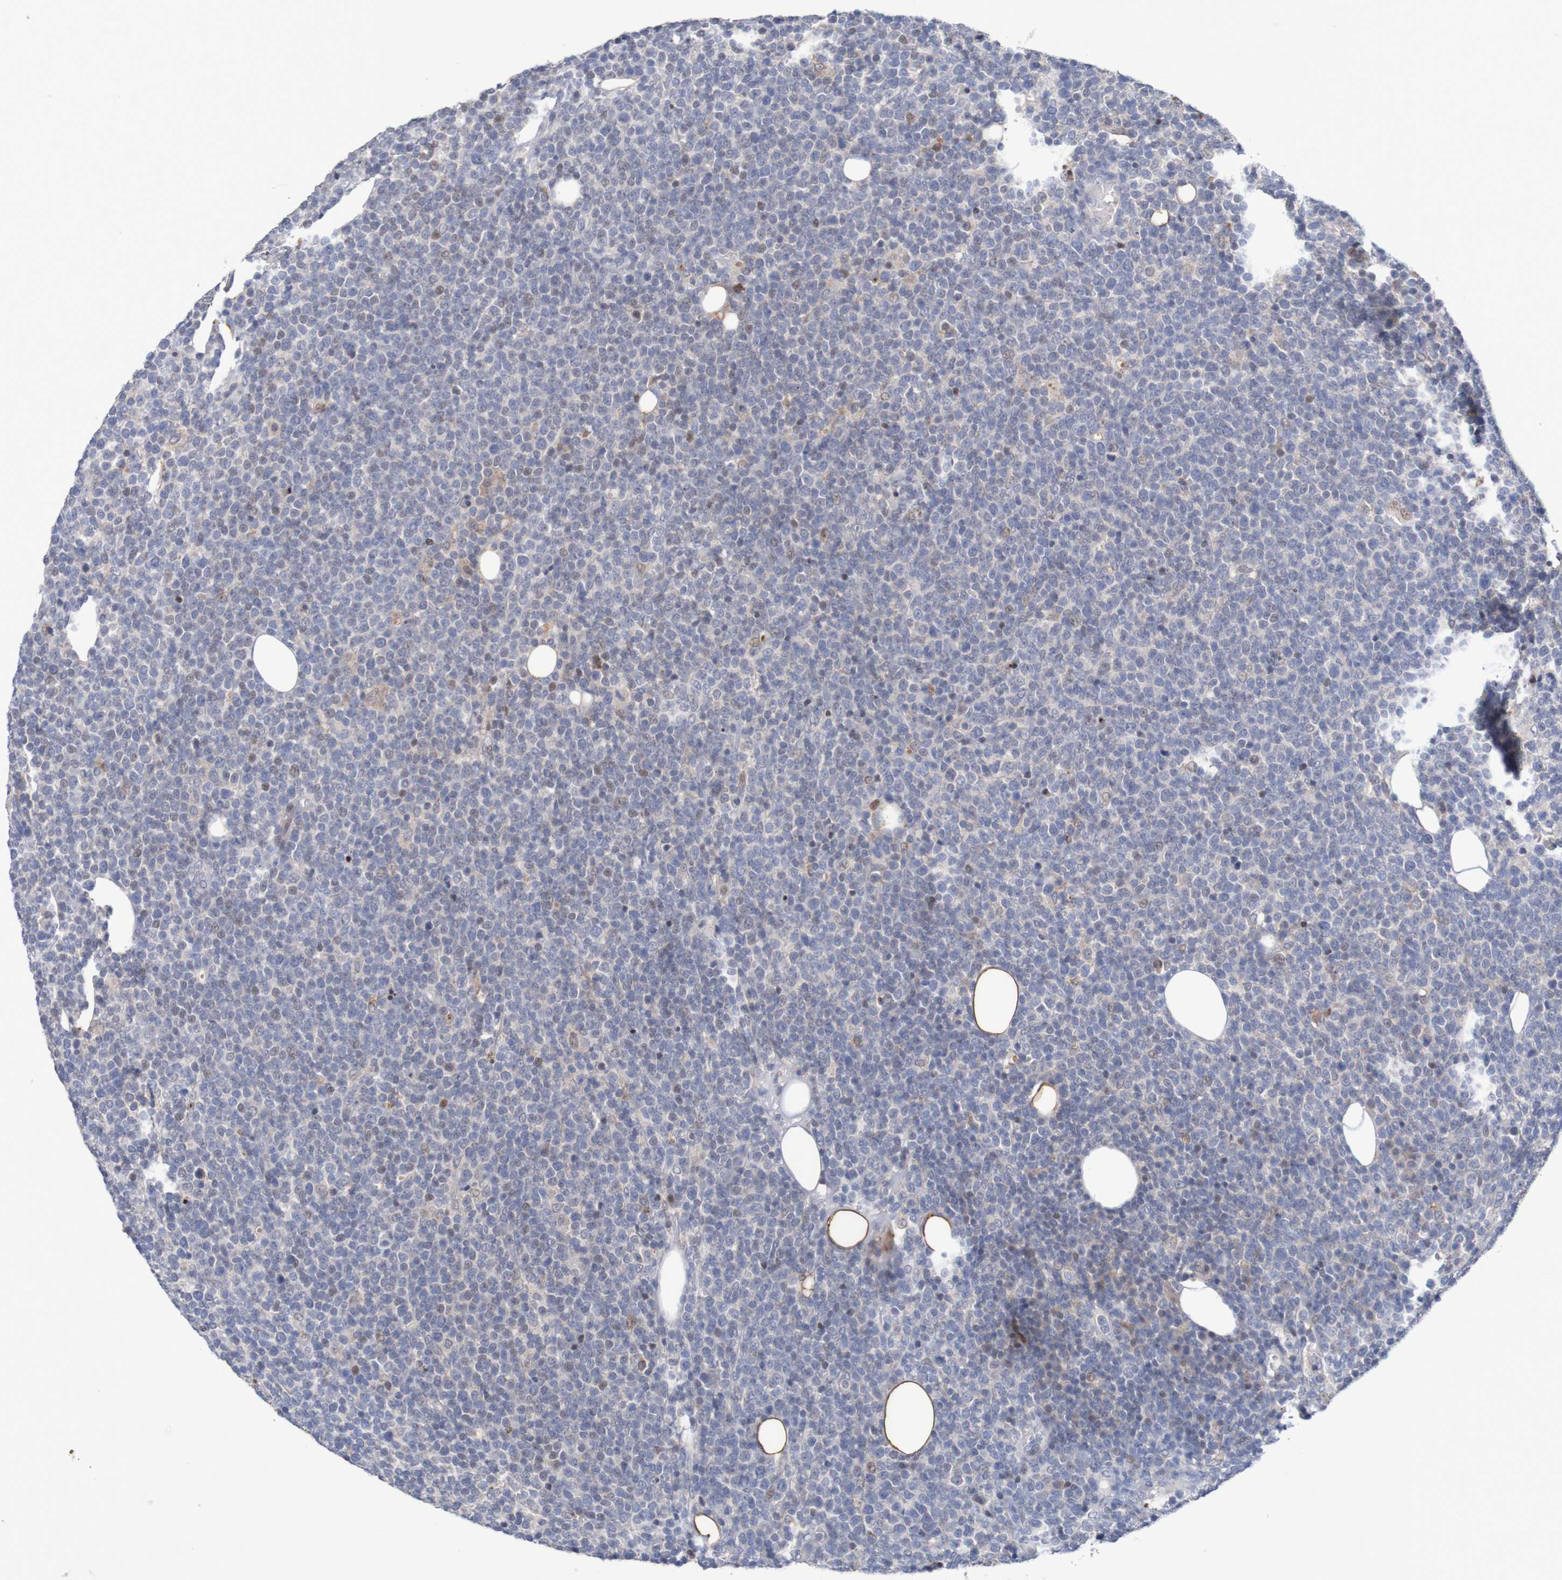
{"staining": {"intensity": "weak", "quantity": "<25%", "location": "nuclear"}, "tissue": "lymphoma", "cell_type": "Tumor cells", "image_type": "cancer", "snomed": [{"axis": "morphology", "description": "Malignant lymphoma, non-Hodgkin's type, High grade"}, {"axis": "topography", "description": "Lymph node"}], "caption": "This is an IHC histopathology image of malignant lymphoma, non-Hodgkin's type (high-grade). There is no staining in tumor cells.", "gene": "FBP2", "patient": {"sex": "male", "age": 61}}